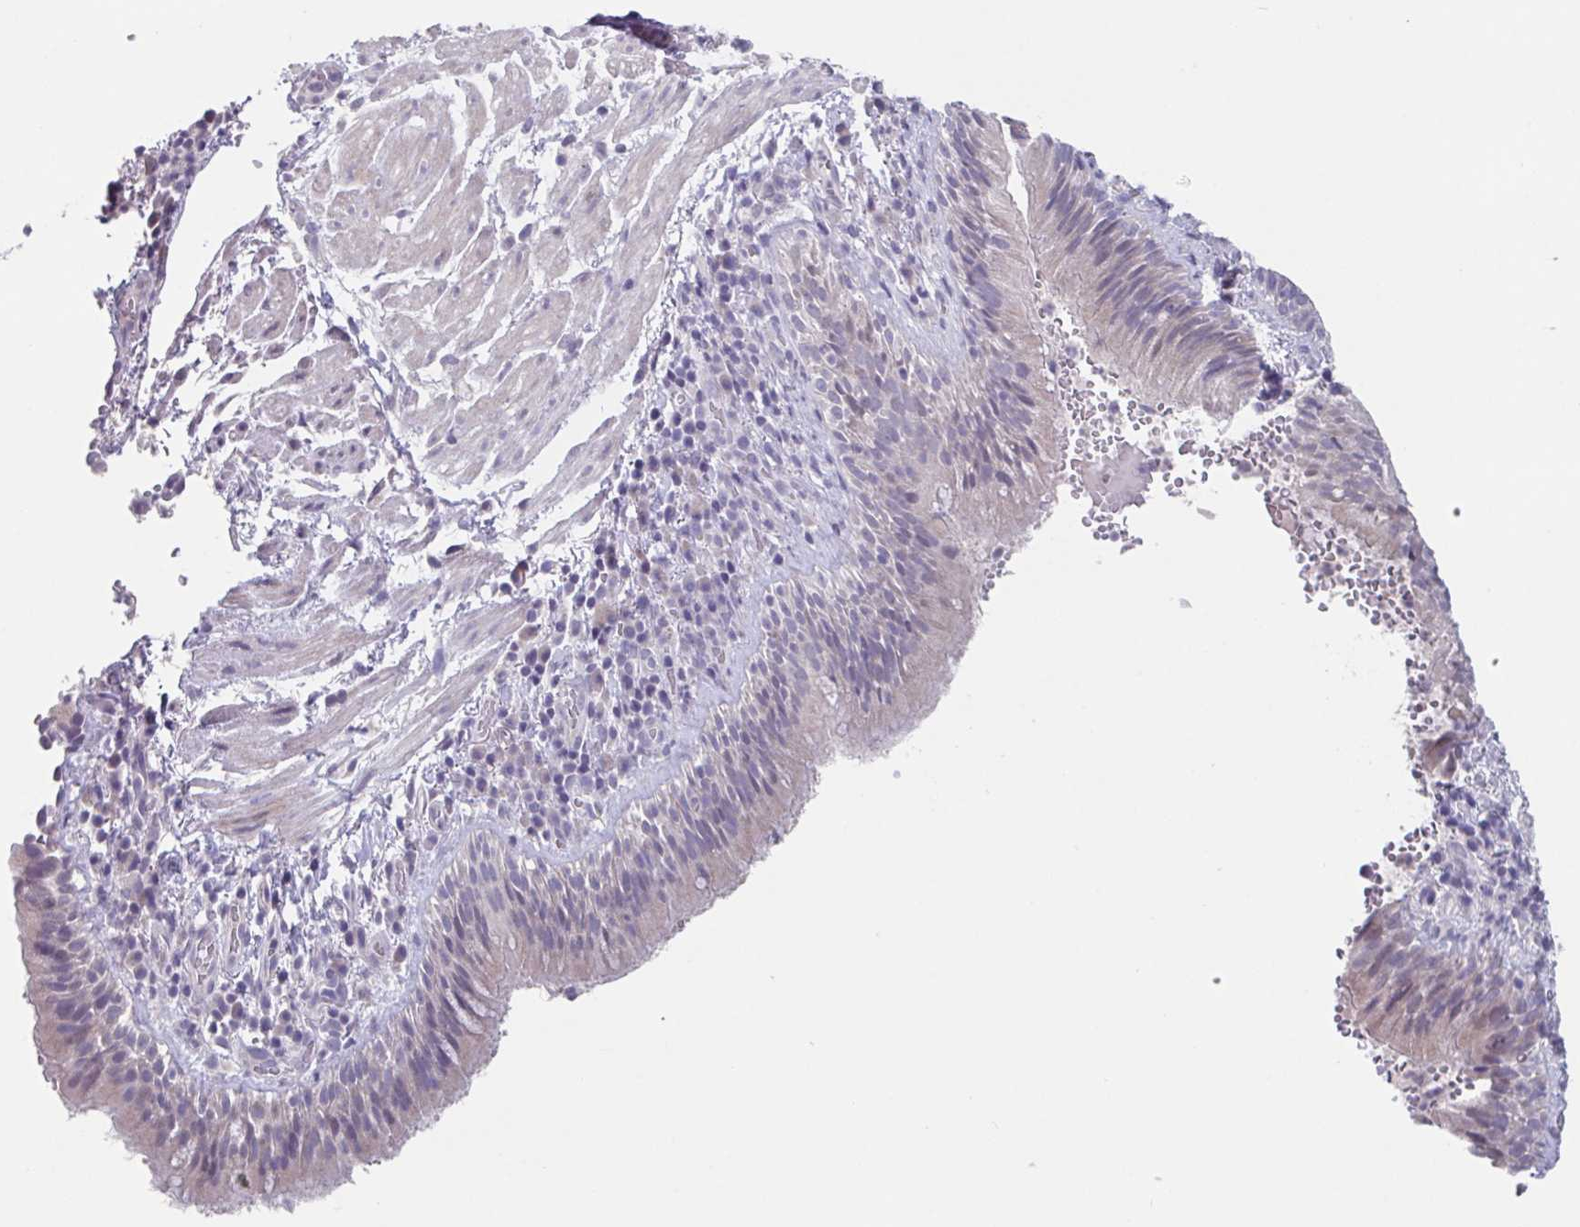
{"staining": {"intensity": "negative", "quantity": "none", "location": "none"}, "tissue": "bronchus", "cell_type": "Respiratory epithelial cells", "image_type": "normal", "snomed": [{"axis": "morphology", "description": "Normal tissue, NOS"}, {"axis": "topography", "description": "Lymph node"}, {"axis": "topography", "description": "Bronchus"}], "caption": "An IHC micrograph of benign bronchus is shown. There is no staining in respiratory epithelial cells of bronchus.", "gene": "GHRL", "patient": {"sex": "male", "age": 56}}